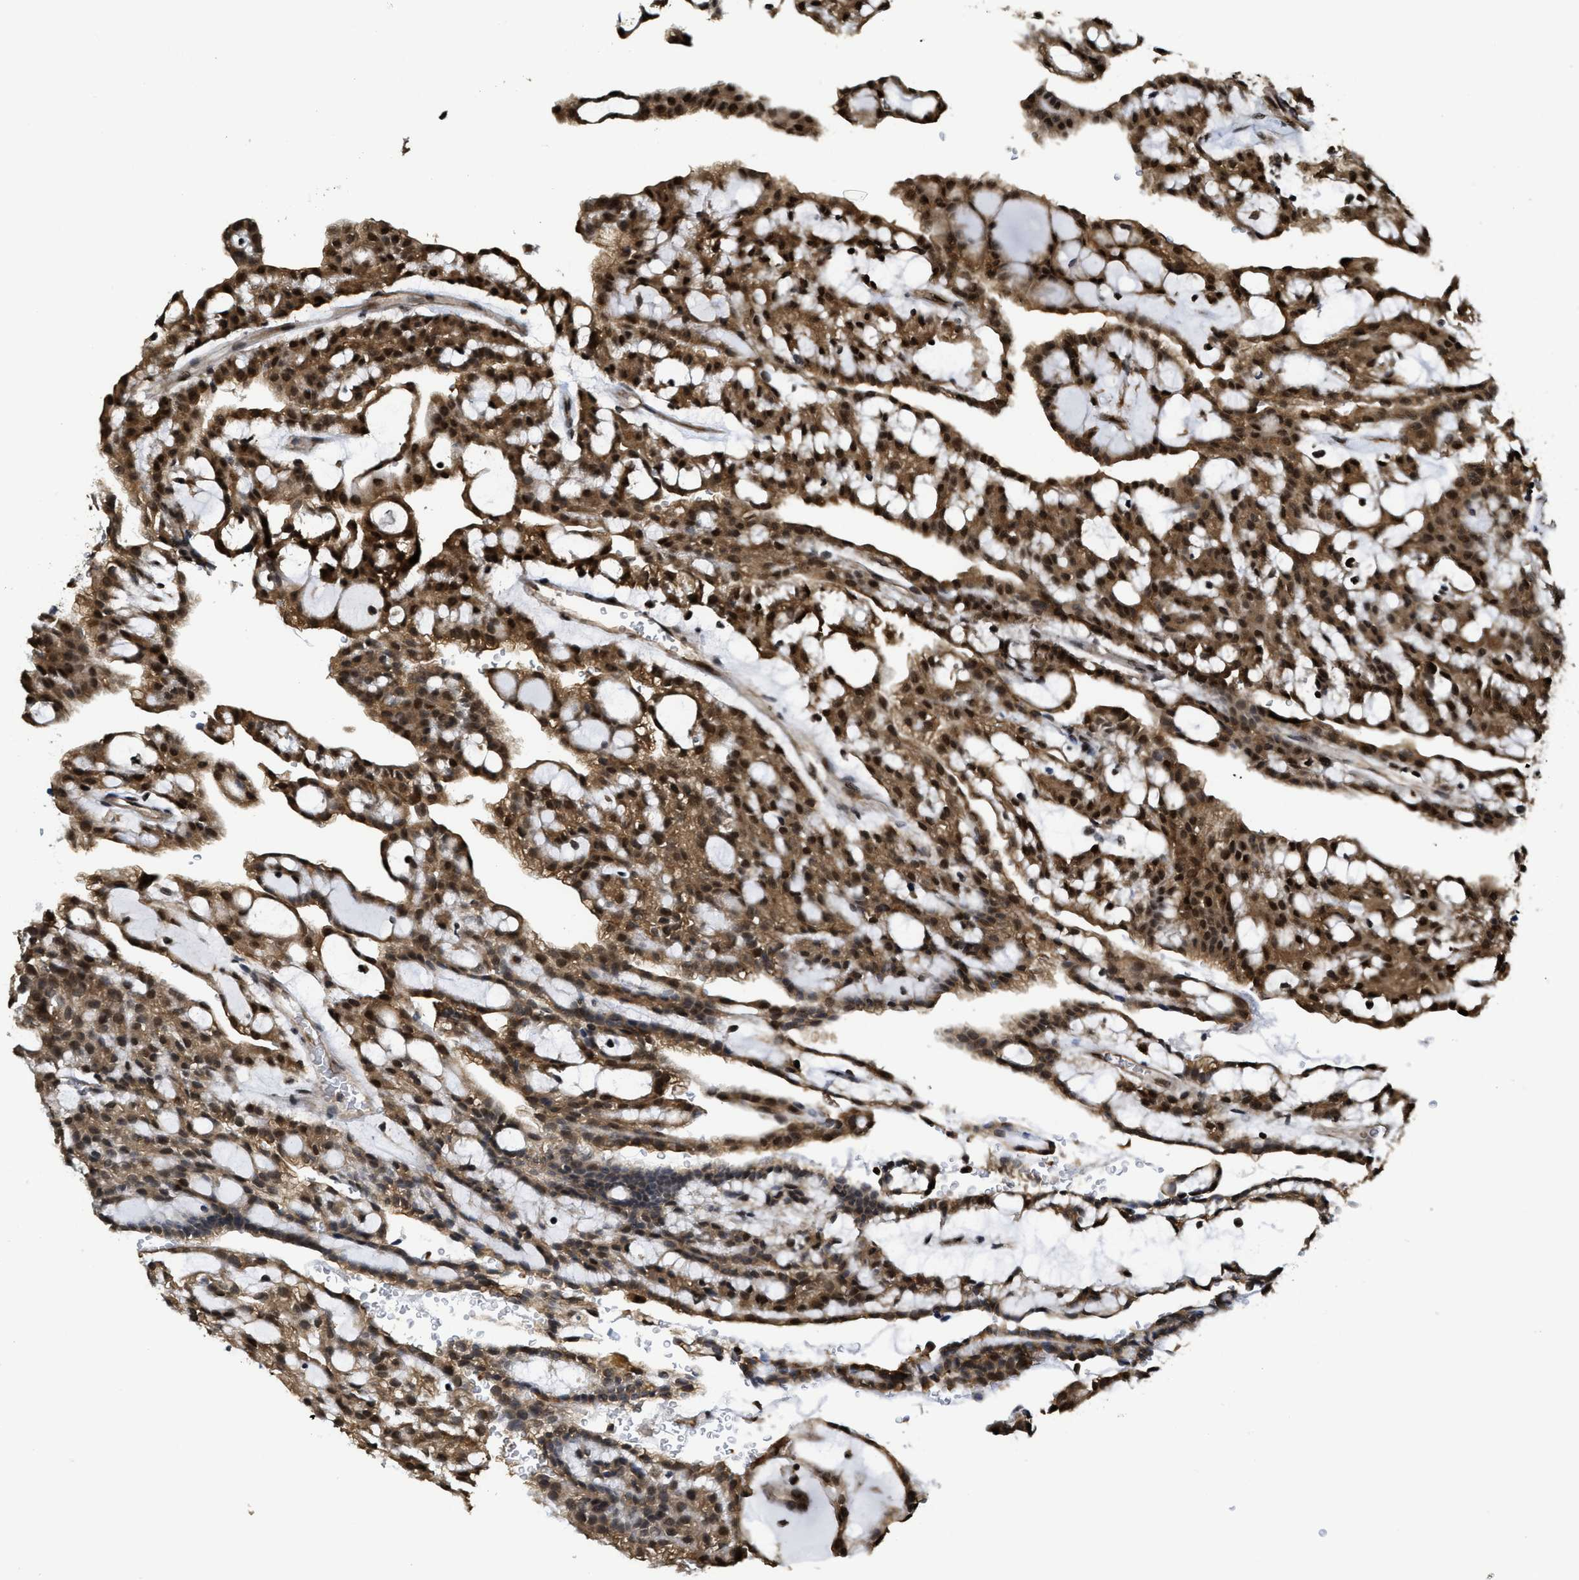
{"staining": {"intensity": "strong", "quantity": ">75%", "location": "cytoplasmic/membranous,nuclear"}, "tissue": "renal cancer", "cell_type": "Tumor cells", "image_type": "cancer", "snomed": [{"axis": "morphology", "description": "Adenocarcinoma, NOS"}, {"axis": "topography", "description": "Kidney"}], "caption": "Immunohistochemical staining of human renal adenocarcinoma reveals high levels of strong cytoplasmic/membranous and nuclear protein positivity in approximately >75% of tumor cells.", "gene": "PSMC5", "patient": {"sex": "male", "age": 63}}